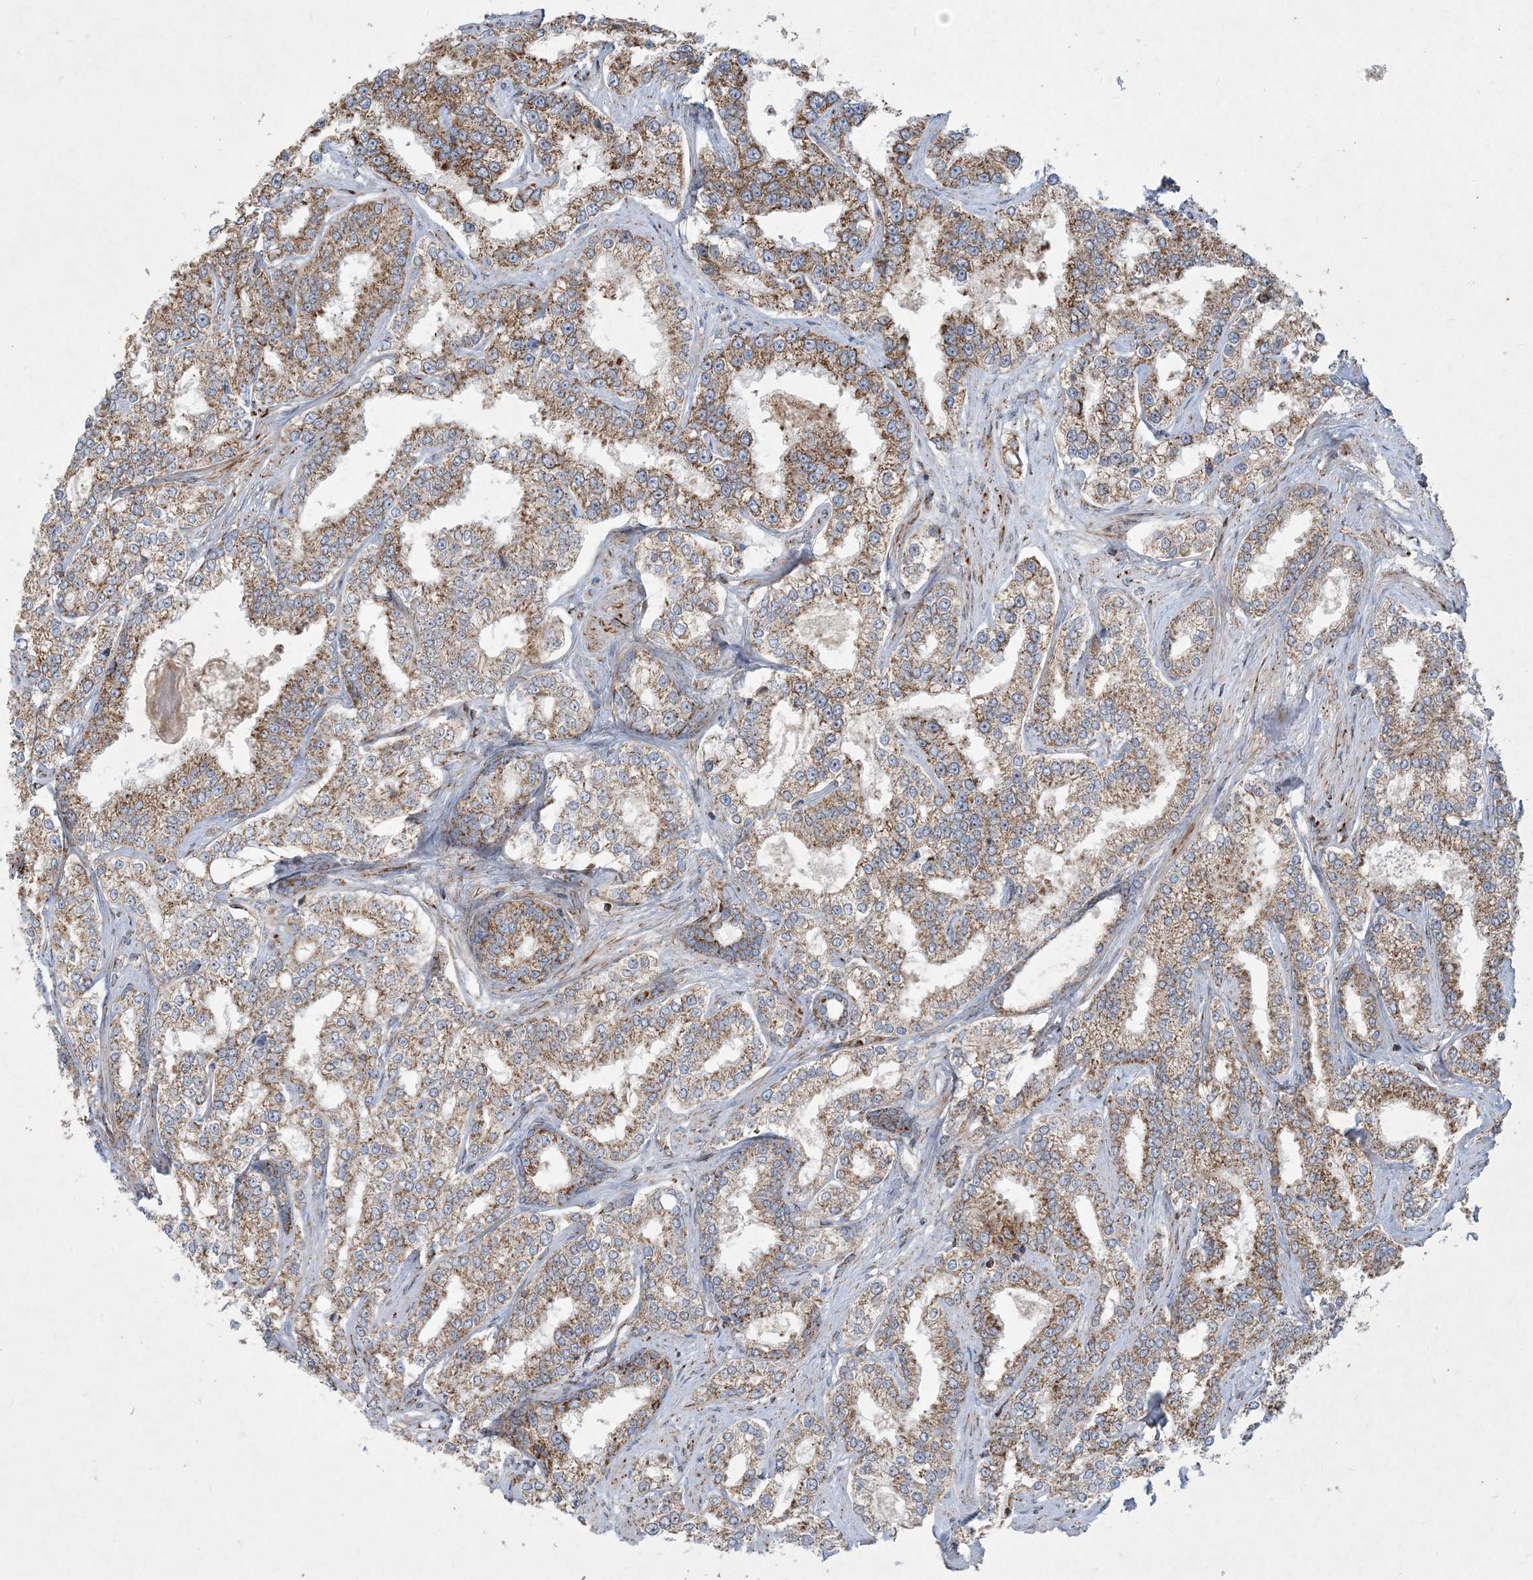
{"staining": {"intensity": "moderate", "quantity": ">75%", "location": "cytoplasmic/membranous"}, "tissue": "prostate cancer", "cell_type": "Tumor cells", "image_type": "cancer", "snomed": [{"axis": "morphology", "description": "Normal tissue, NOS"}, {"axis": "morphology", "description": "Adenocarcinoma, High grade"}, {"axis": "topography", "description": "Prostate"}], "caption": "Immunohistochemical staining of human prostate adenocarcinoma (high-grade) demonstrates medium levels of moderate cytoplasmic/membranous staining in approximately >75% of tumor cells.", "gene": "BEND4", "patient": {"sex": "male", "age": 83}}